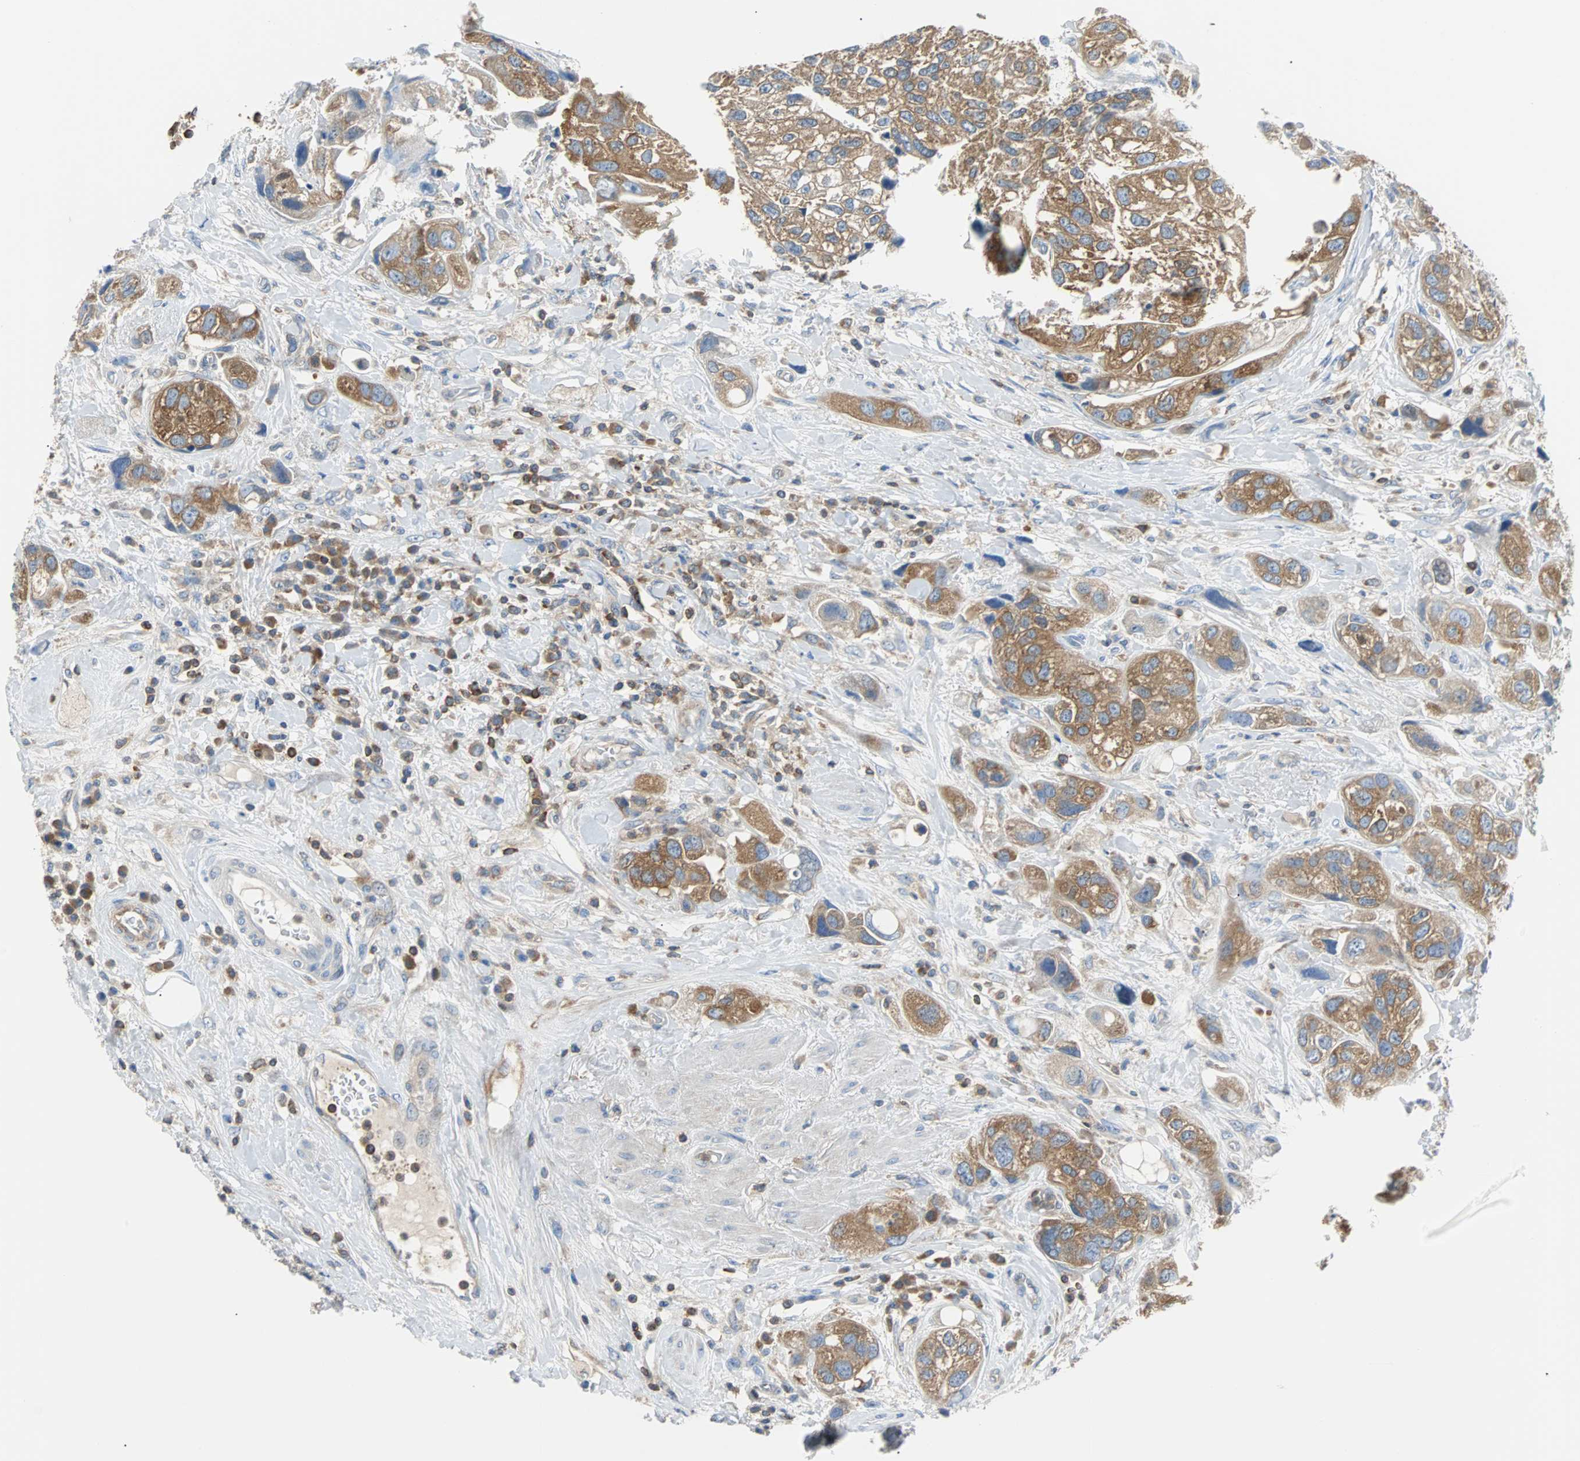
{"staining": {"intensity": "moderate", "quantity": ">75%", "location": "cytoplasmic/membranous"}, "tissue": "urothelial cancer", "cell_type": "Tumor cells", "image_type": "cancer", "snomed": [{"axis": "morphology", "description": "Urothelial carcinoma, High grade"}, {"axis": "topography", "description": "Urinary bladder"}], "caption": "IHC (DAB) staining of urothelial cancer displays moderate cytoplasmic/membranous protein staining in approximately >75% of tumor cells.", "gene": "TSC22D4", "patient": {"sex": "female", "age": 64}}